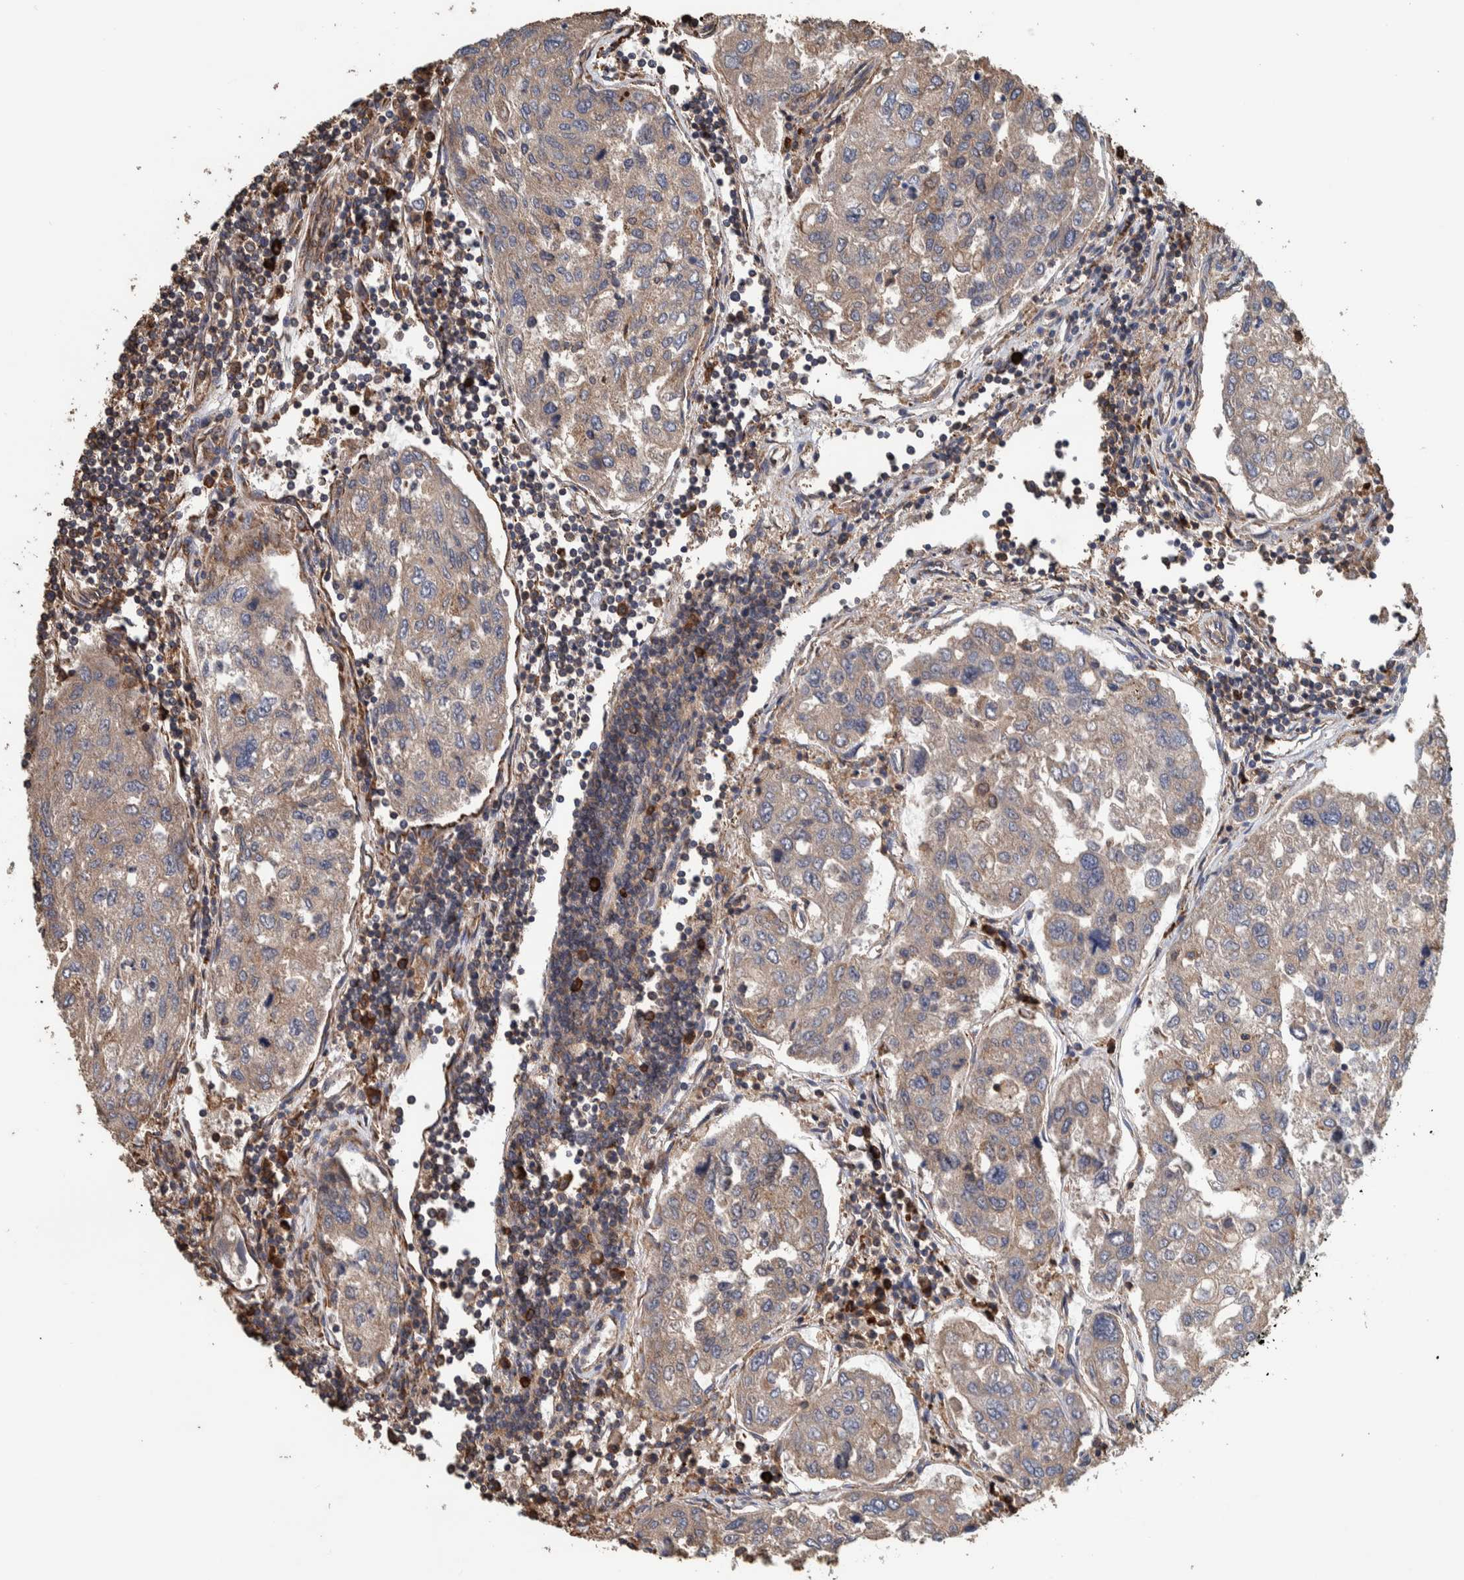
{"staining": {"intensity": "weak", "quantity": ">75%", "location": "cytoplasmic/membranous"}, "tissue": "urothelial cancer", "cell_type": "Tumor cells", "image_type": "cancer", "snomed": [{"axis": "morphology", "description": "Urothelial carcinoma, High grade"}, {"axis": "topography", "description": "Lymph node"}, {"axis": "topography", "description": "Urinary bladder"}], "caption": "Urothelial cancer tissue displays weak cytoplasmic/membranous staining in about >75% of tumor cells", "gene": "PLA2G3", "patient": {"sex": "male", "age": 51}}